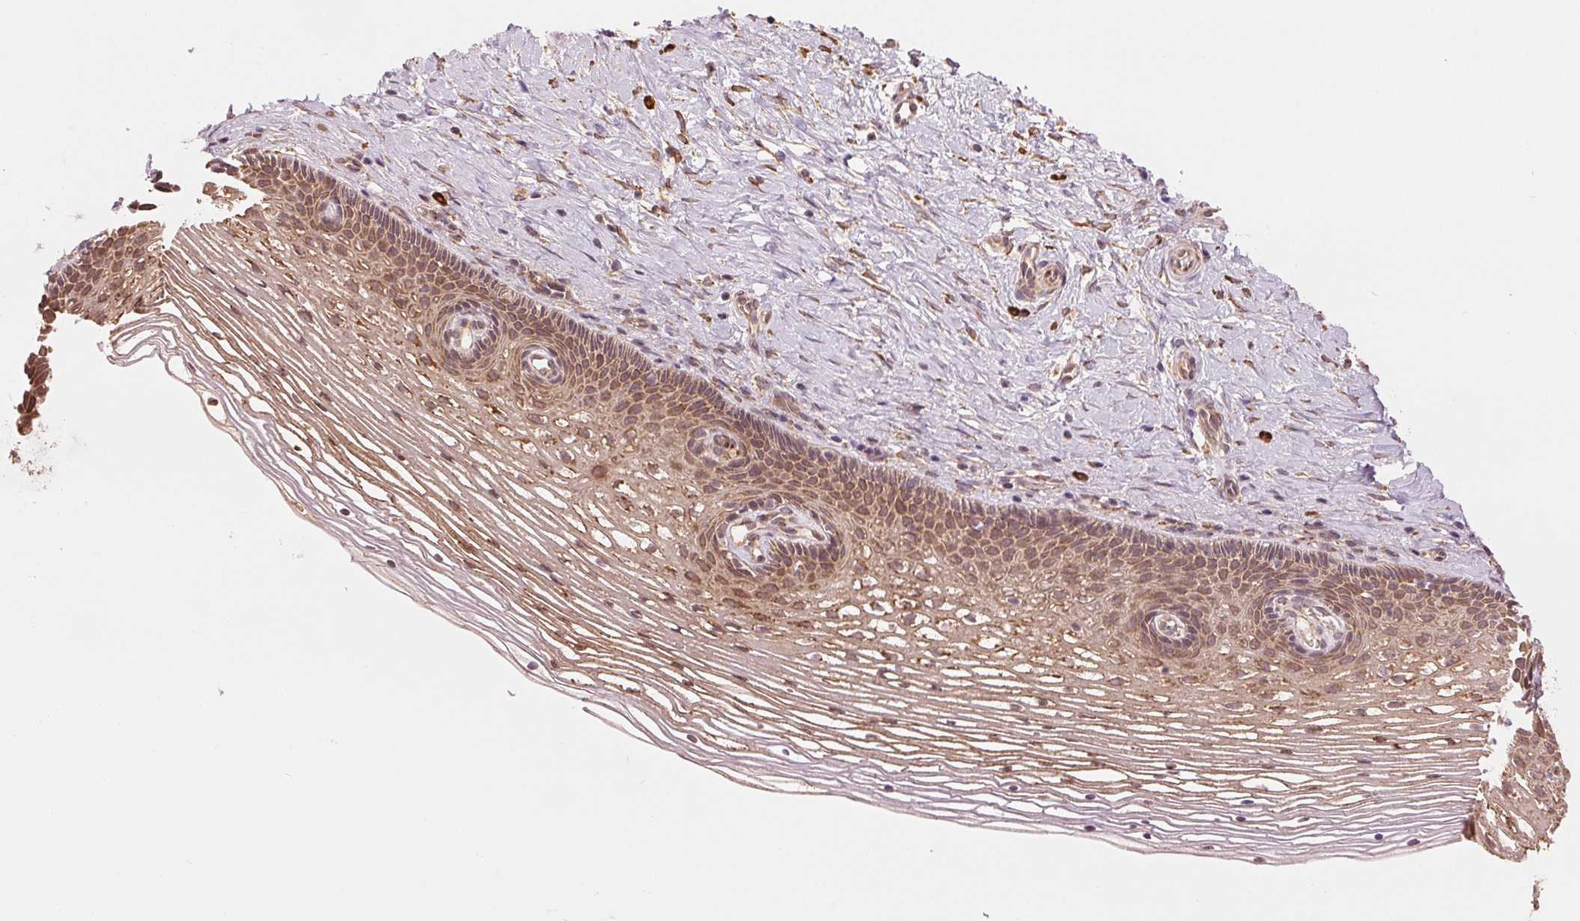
{"staining": {"intensity": "moderate", "quantity": ">75%", "location": "cytoplasmic/membranous"}, "tissue": "cervix", "cell_type": "Squamous epithelial cells", "image_type": "normal", "snomed": [{"axis": "morphology", "description": "Normal tissue, NOS"}, {"axis": "topography", "description": "Cervix"}], "caption": "Moderate cytoplasmic/membranous positivity is appreciated in approximately >75% of squamous epithelial cells in normal cervix.", "gene": "SLC20A1", "patient": {"sex": "female", "age": 34}}